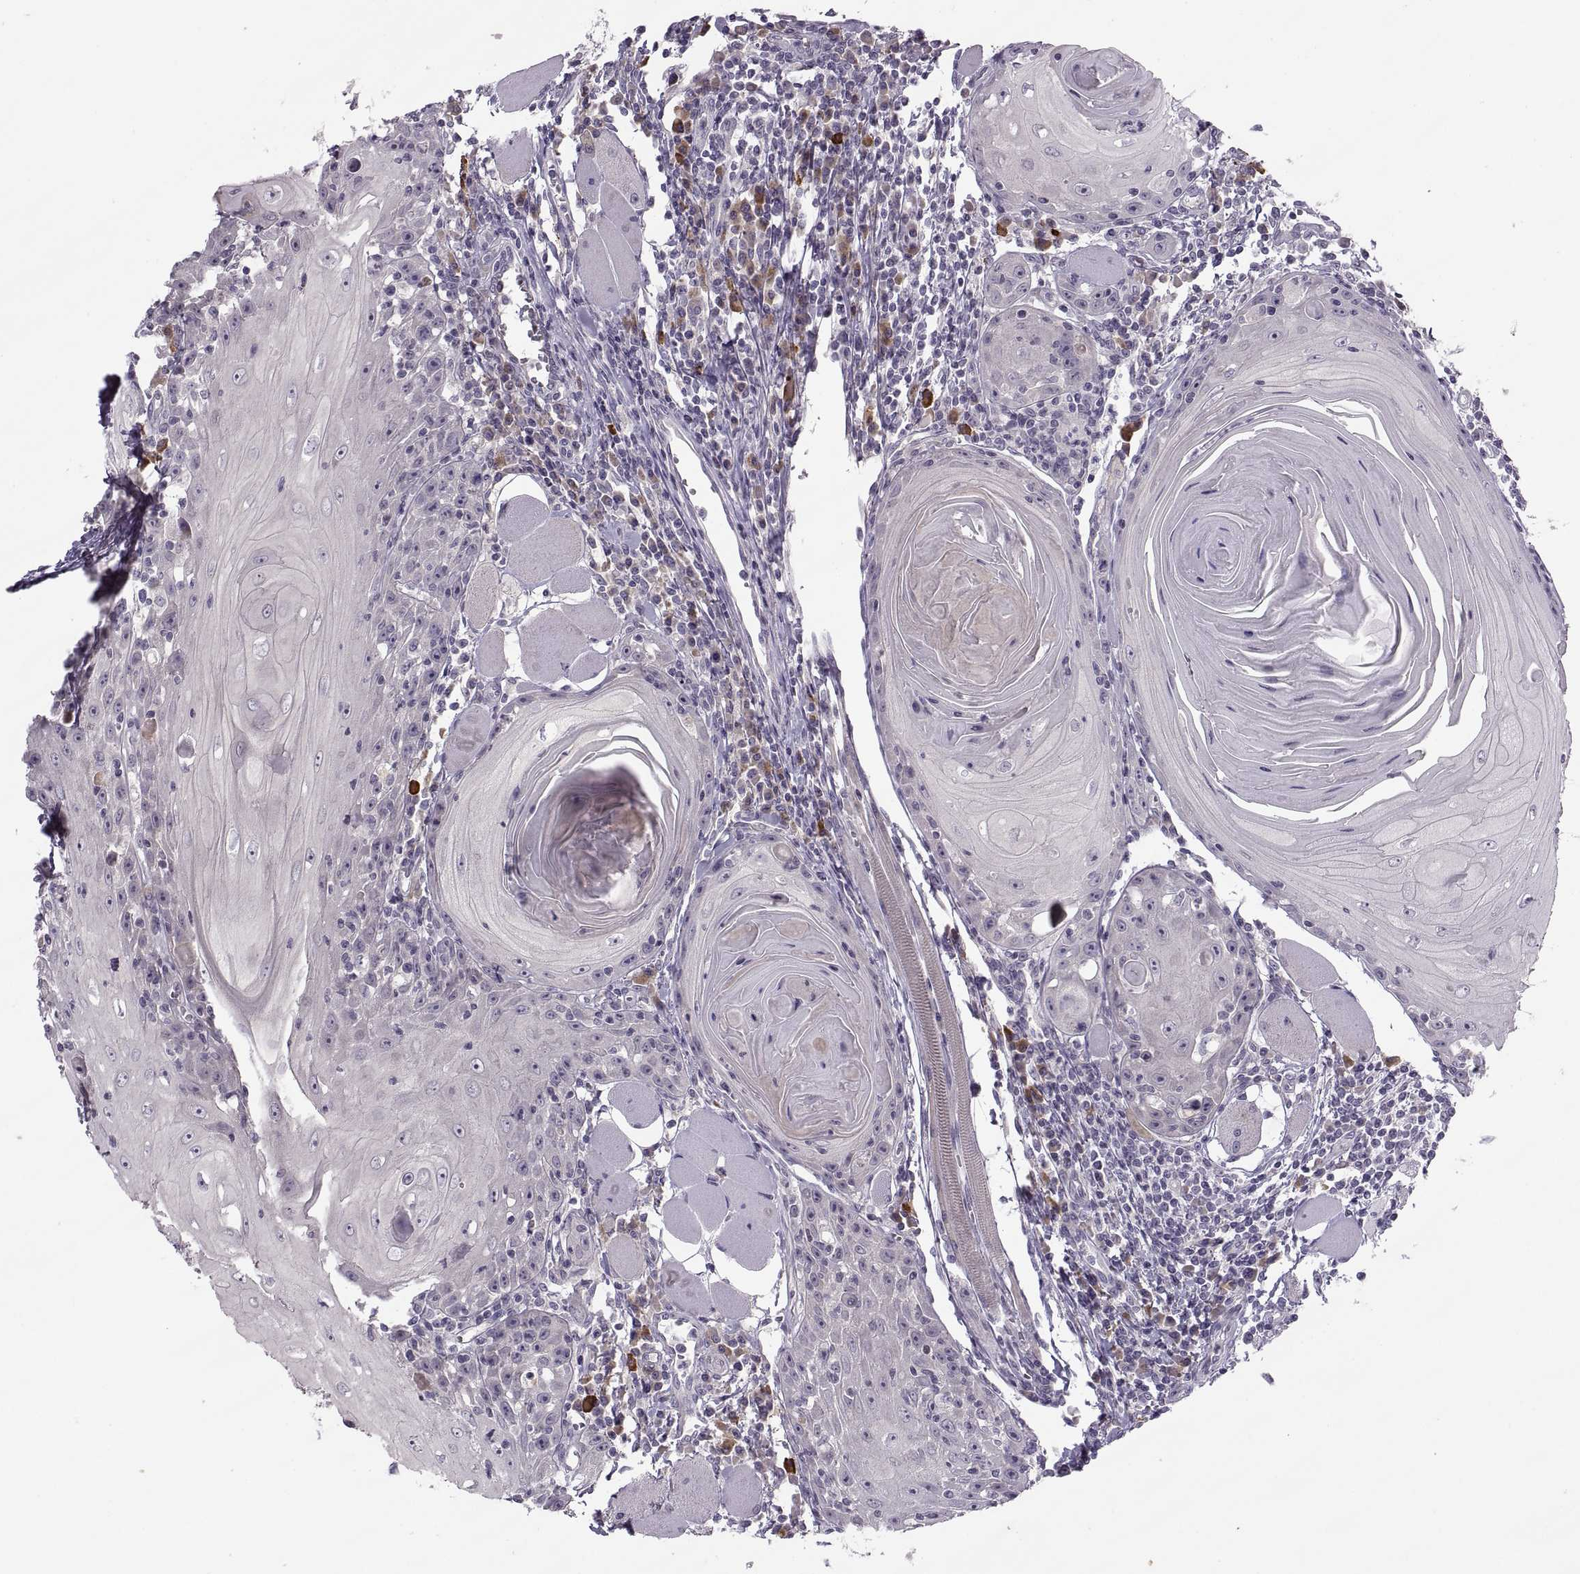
{"staining": {"intensity": "moderate", "quantity": "<25%", "location": "cytoplasmic/membranous"}, "tissue": "head and neck cancer", "cell_type": "Tumor cells", "image_type": "cancer", "snomed": [{"axis": "morphology", "description": "Normal tissue, NOS"}, {"axis": "morphology", "description": "Squamous cell carcinoma, NOS"}, {"axis": "topography", "description": "Oral tissue"}, {"axis": "topography", "description": "Head-Neck"}], "caption": "Immunohistochemical staining of human squamous cell carcinoma (head and neck) demonstrates moderate cytoplasmic/membranous protein positivity in about <25% of tumor cells.", "gene": "H2AP", "patient": {"sex": "male", "age": 52}}